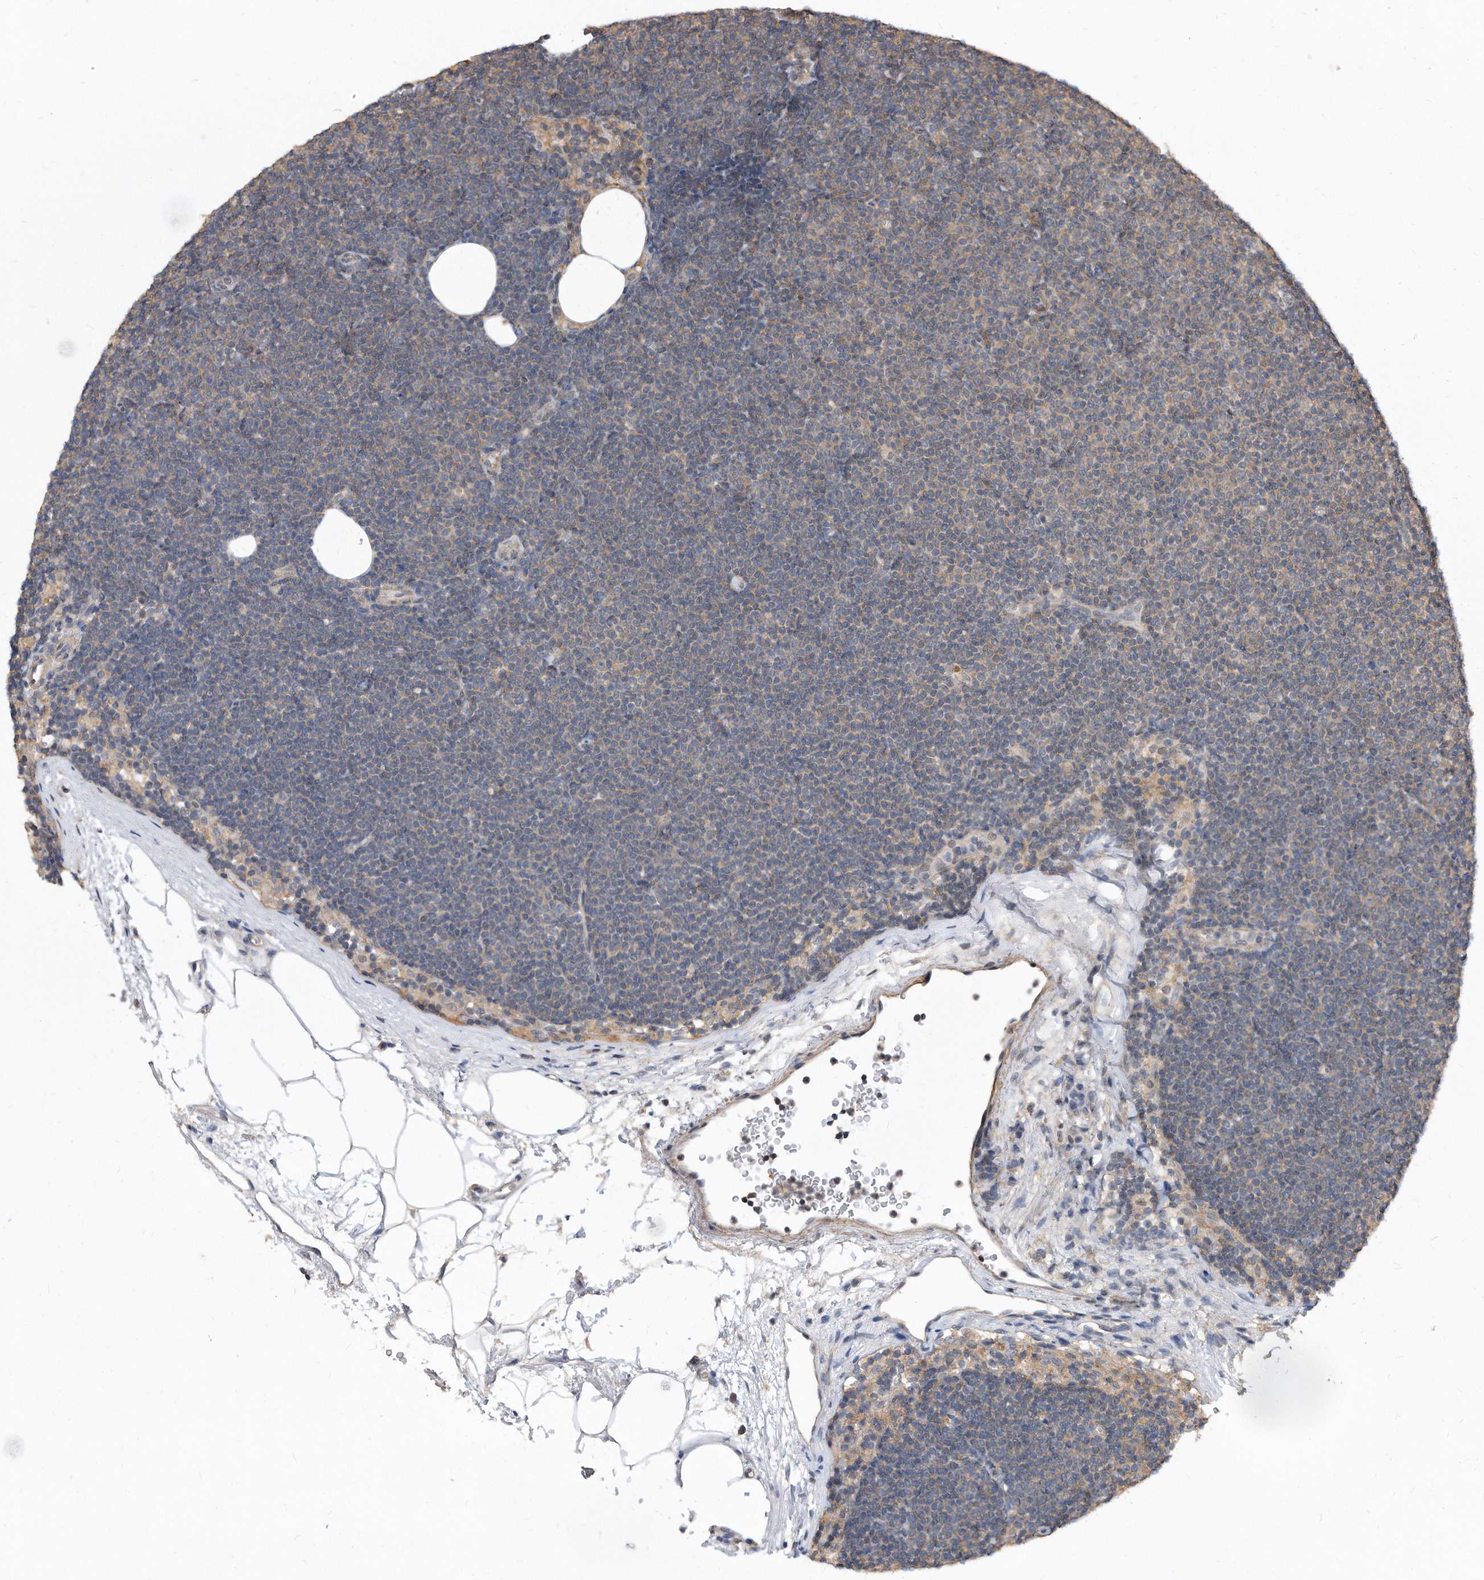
{"staining": {"intensity": "negative", "quantity": "none", "location": "none"}, "tissue": "lymphoma", "cell_type": "Tumor cells", "image_type": "cancer", "snomed": [{"axis": "morphology", "description": "Malignant lymphoma, non-Hodgkin's type, Low grade"}, {"axis": "topography", "description": "Lymph node"}], "caption": "Tumor cells are negative for protein expression in human lymphoma.", "gene": "TCP1", "patient": {"sex": "female", "age": 53}}